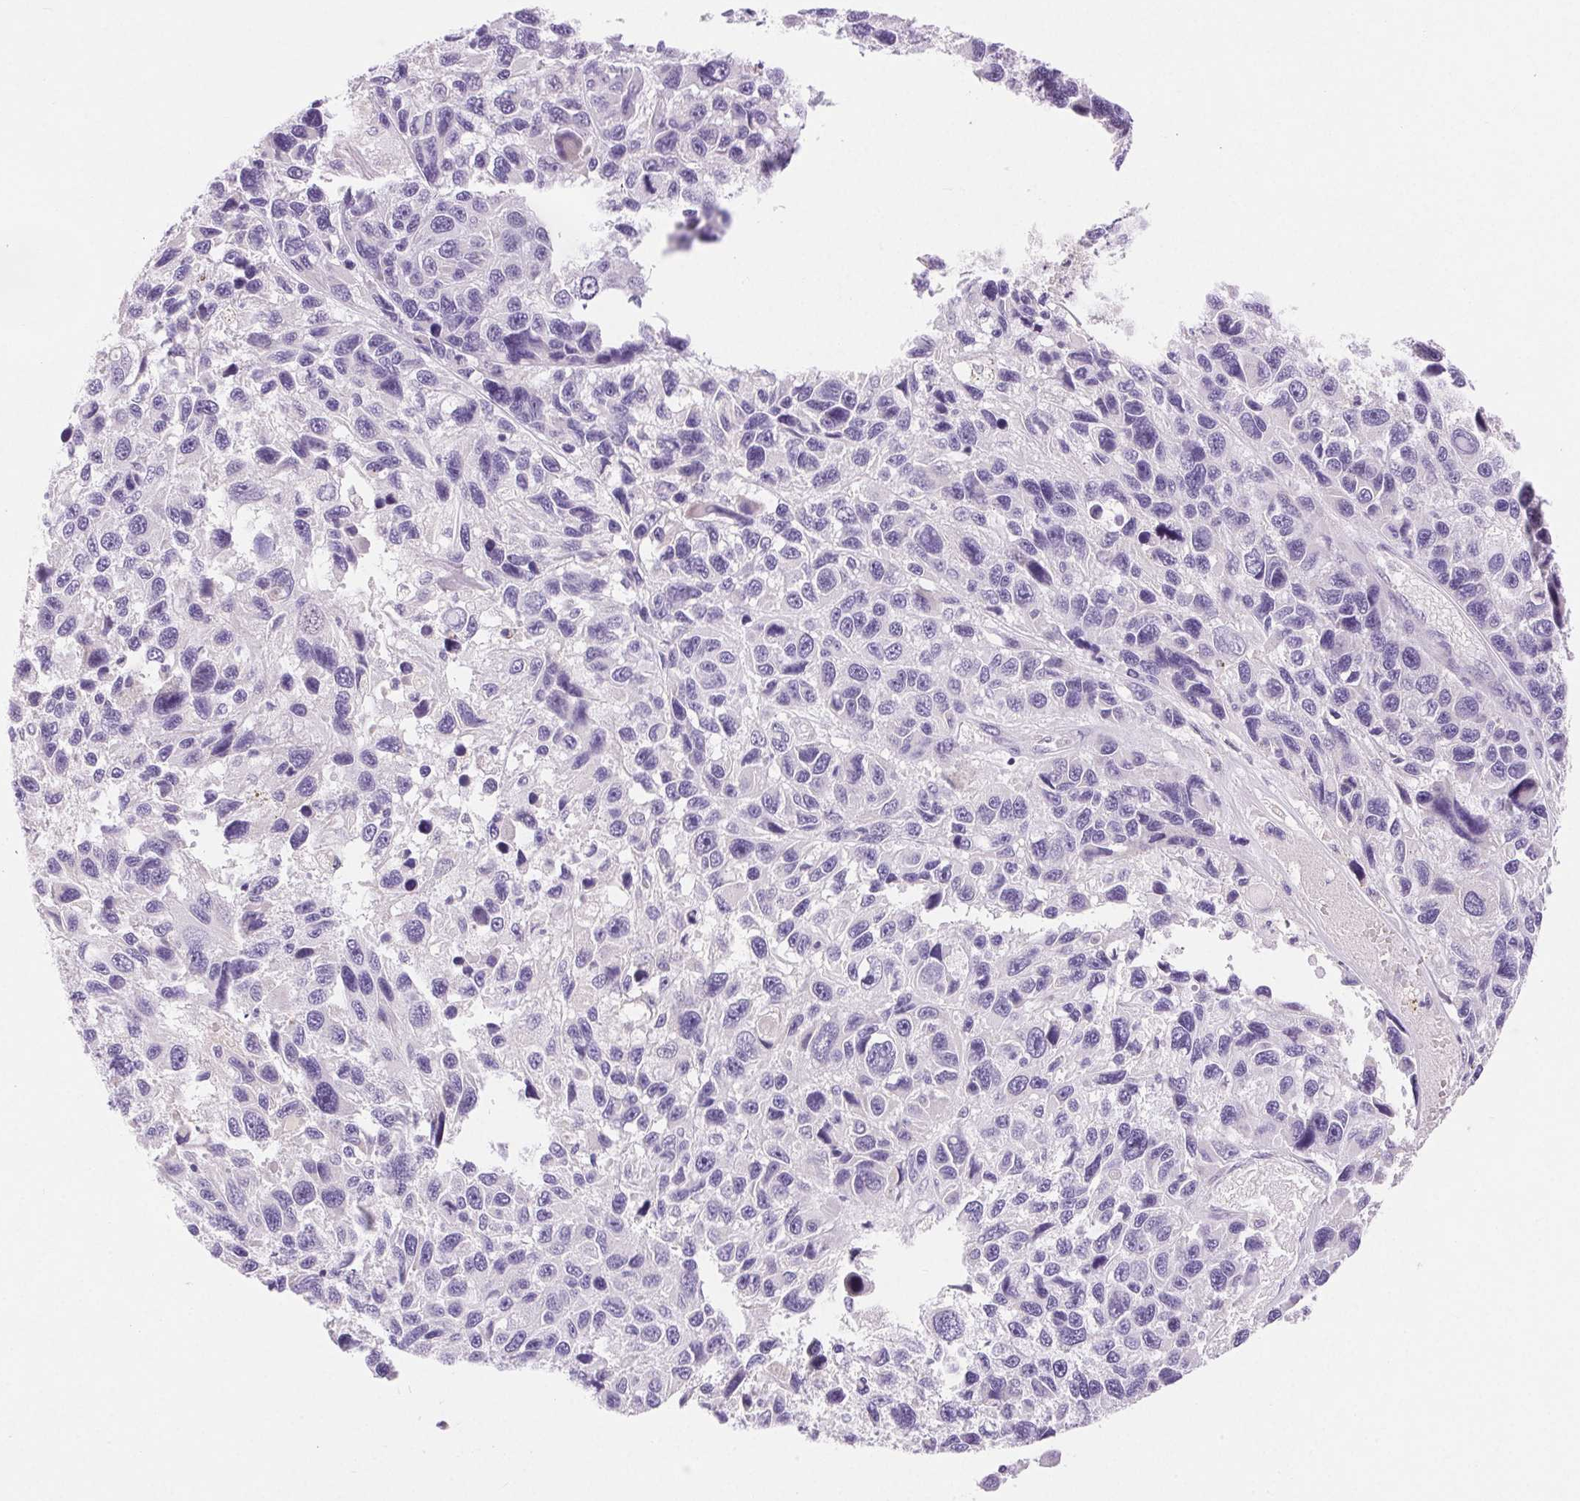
{"staining": {"intensity": "negative", "quantity": "none", "location": "none"}, "tissue": "melanoma", "cell_type": "Tumor cells", "image_type": "cancer", "snomed": [{"axis": "morphology", "description": "Malignant melanoma, NOS"}, {"axis": "topography", "description": "Skin"}], "caption": "An image of human melanoma is negative for staining in tumor cells.", "gene": "ARHGAP11B", "patient": {"sex": "male", "age": 53}}